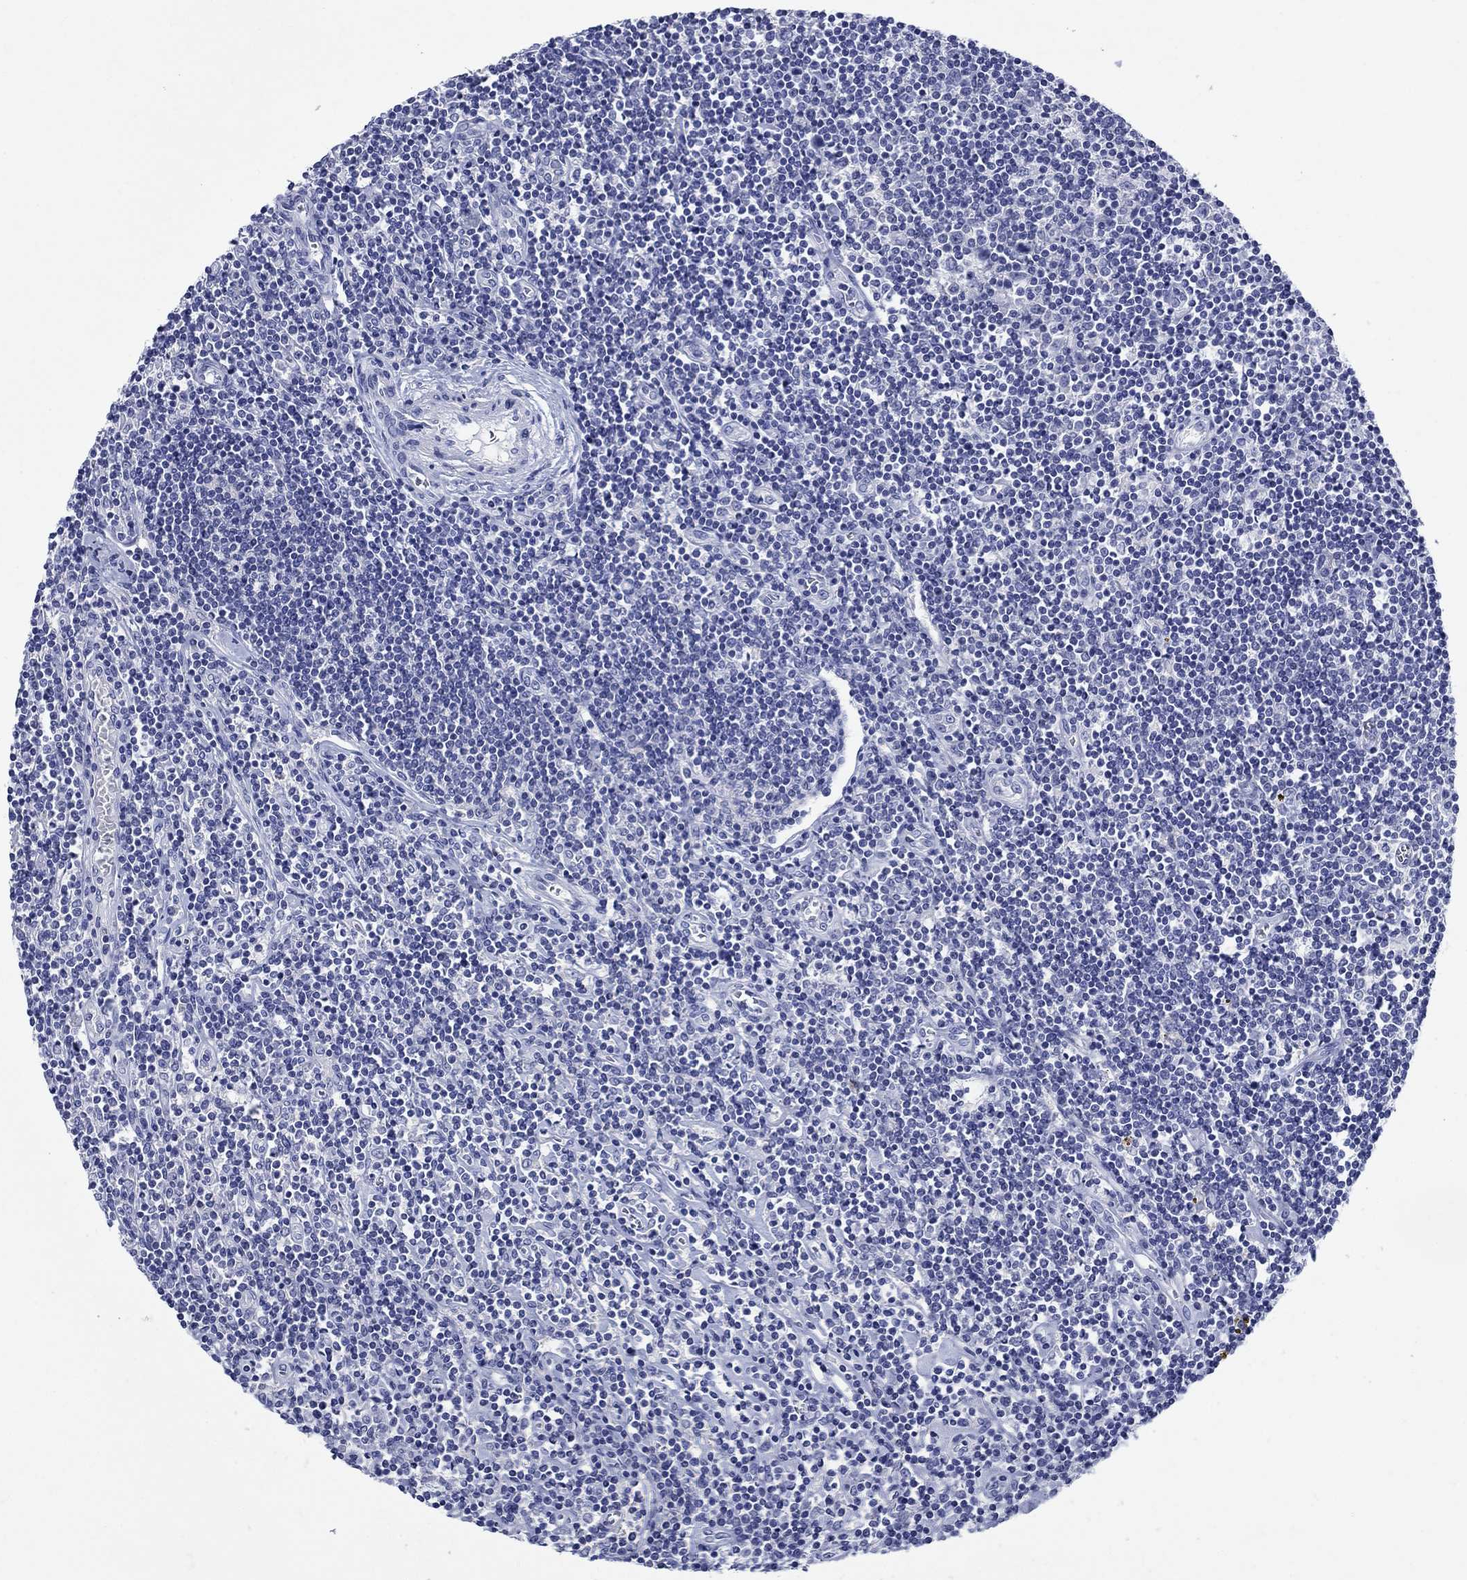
{"staining": {"intensity": "negative", "quantity": "none", "location": "none"}, "tissue": "lymphoma", "cell_type": "Tumor cells", "image_type": "cancer", "snomed": [{"axis": "morphology", "description": "Hodgkin's disease, NOS"}, {"axis": "topography", "description": "Lymph node"}], "caption": "IHC histopathology image of human lymphoma stained for a protein (brown), which reveals no positivity in tumor cells. The staining is performed using DAB brown chromogen with nuclei counter-stained in using hematoxylin.", "gene": "SULT2B1", "patient": {"sex": "male", "age": 40}}